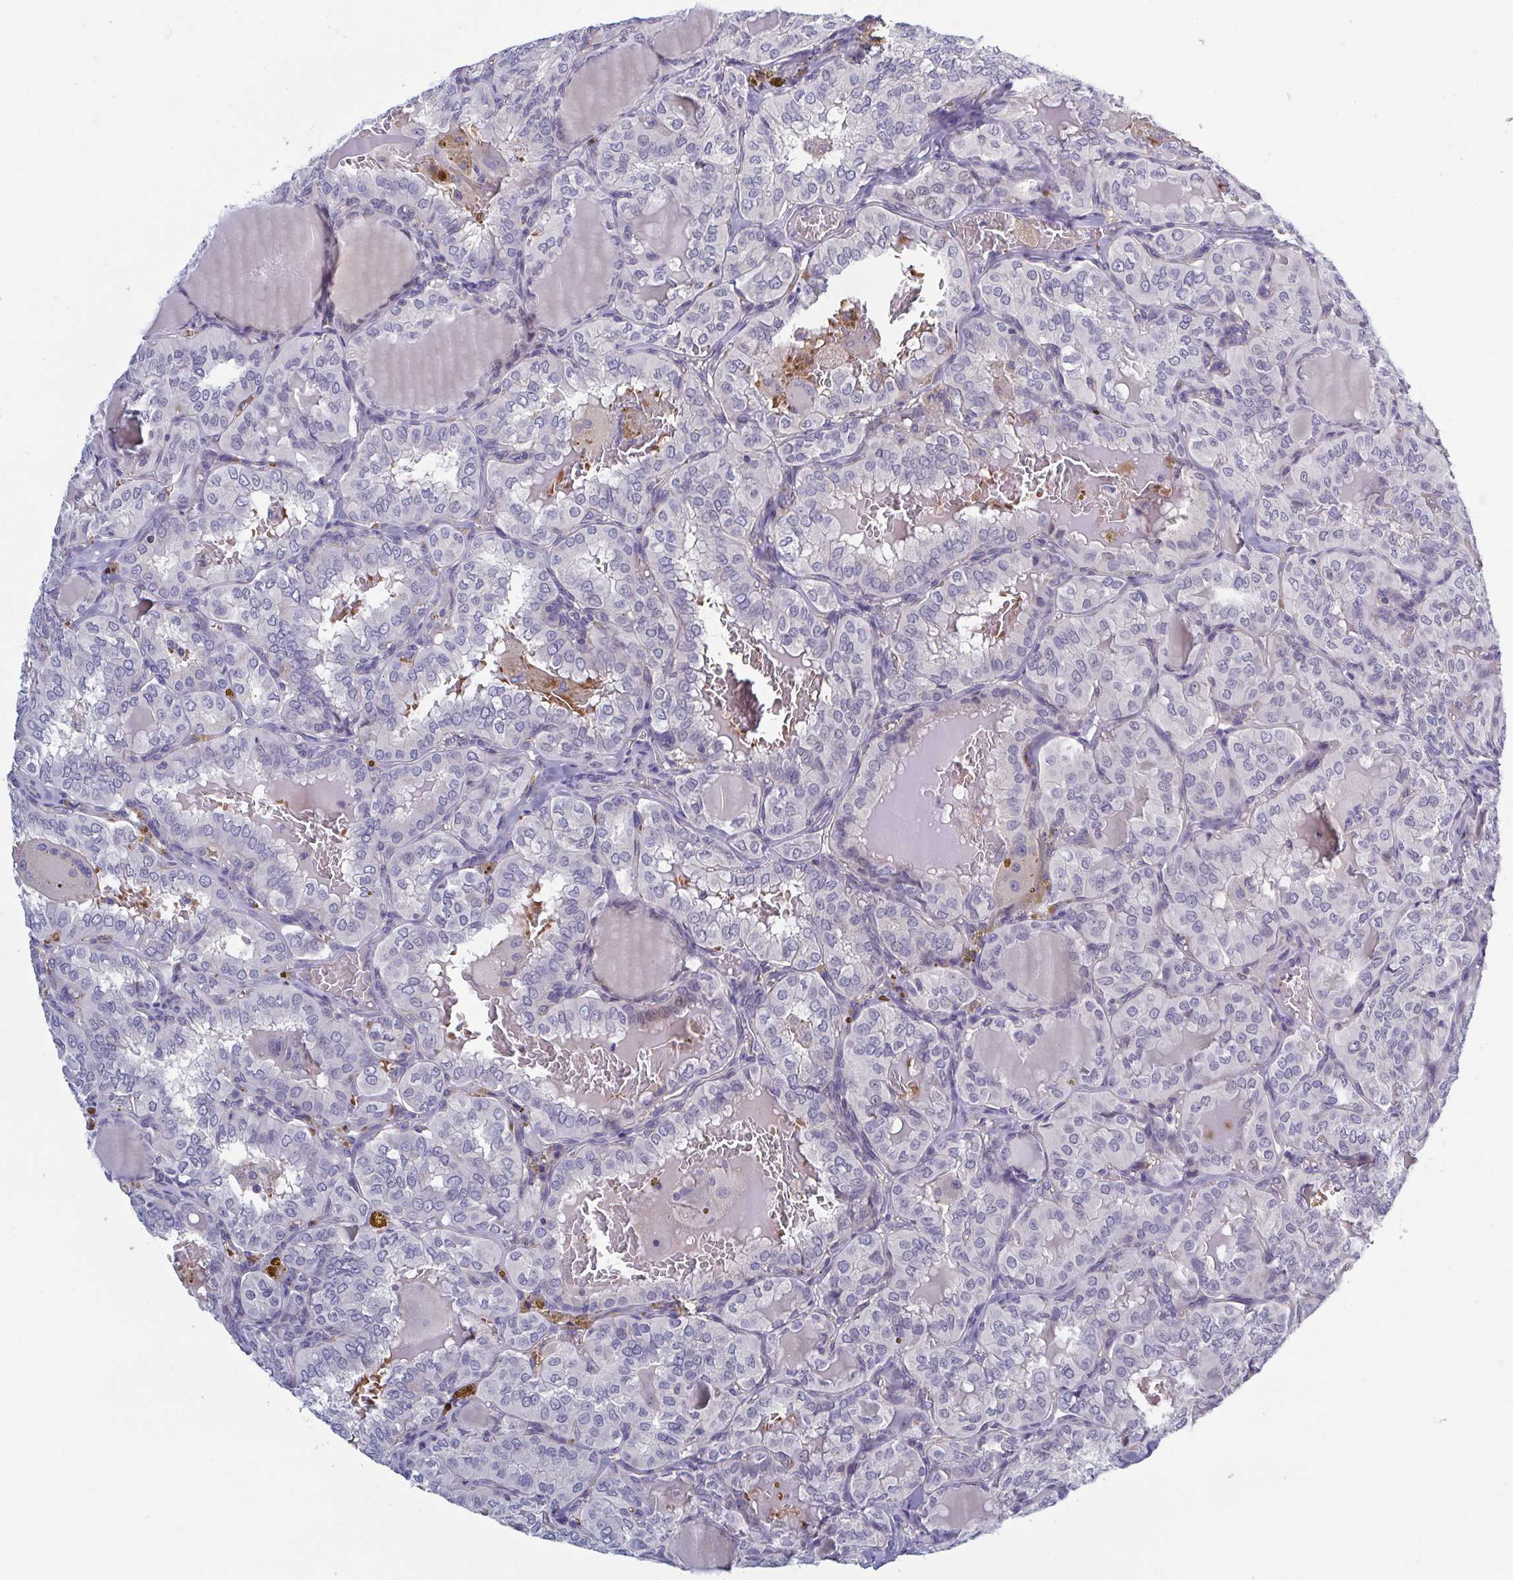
{"staining": {"intensity": "negative", "quantity": "none", "location": "none"}, "tissue": "thyroid cancer", "cell_type": "Tumor cells", "image_type": "cancer", "snomed": [{"axis": "morphology", "description": "Papillary adenocarcinoma, NOS"}, {"axis": "topography", "description": "Thyroid gland"}], "caption": "Tumor cells are negative for brown protein staining in thyroid cancer.", "gene": "LRRC38", "patient": {"sex": "male", "age": 20}}